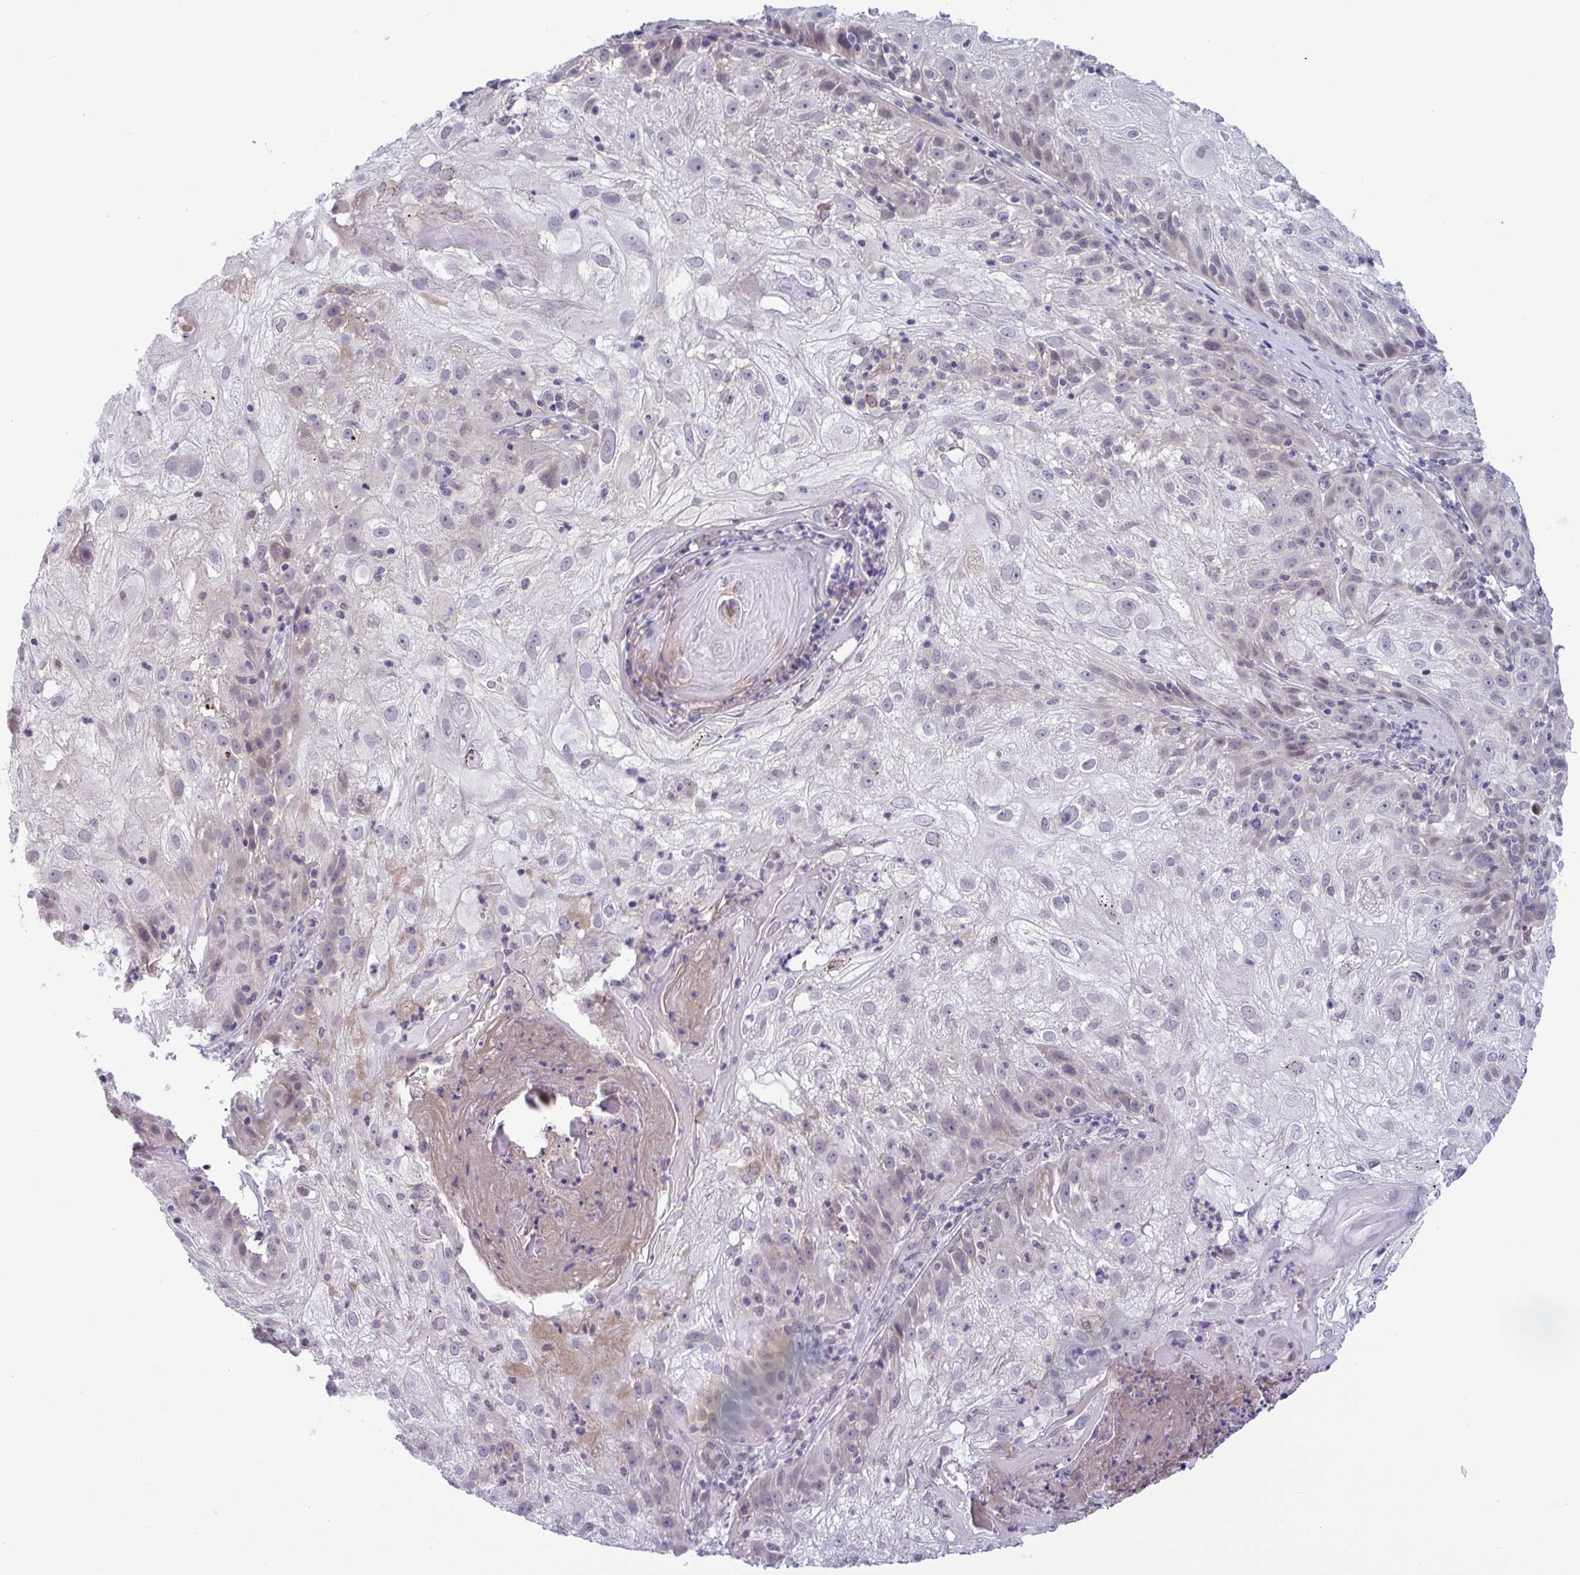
{"staining": {"intensity": "negative", "quantity": "none", "location": "none"}, "tissue": "skin cancer", "cell_type": "Tumor cells", "image_type": "cancer", "snomed": [{"axis": "morphology", "description": "Normal tissue, NOS"}, {"axis": "morphology", "description": "Squamous cell carcinoma, NOS"}, {"axis": "topography", "description": "Skin"}], "caption": "Skin squamous cell carcinoma stained for a protein using immunohistochemistry (IHC) demonstrates no positivity tumor cells.", "gene": "TTC7B", "patient": {"sex": "female", "age": 83}}